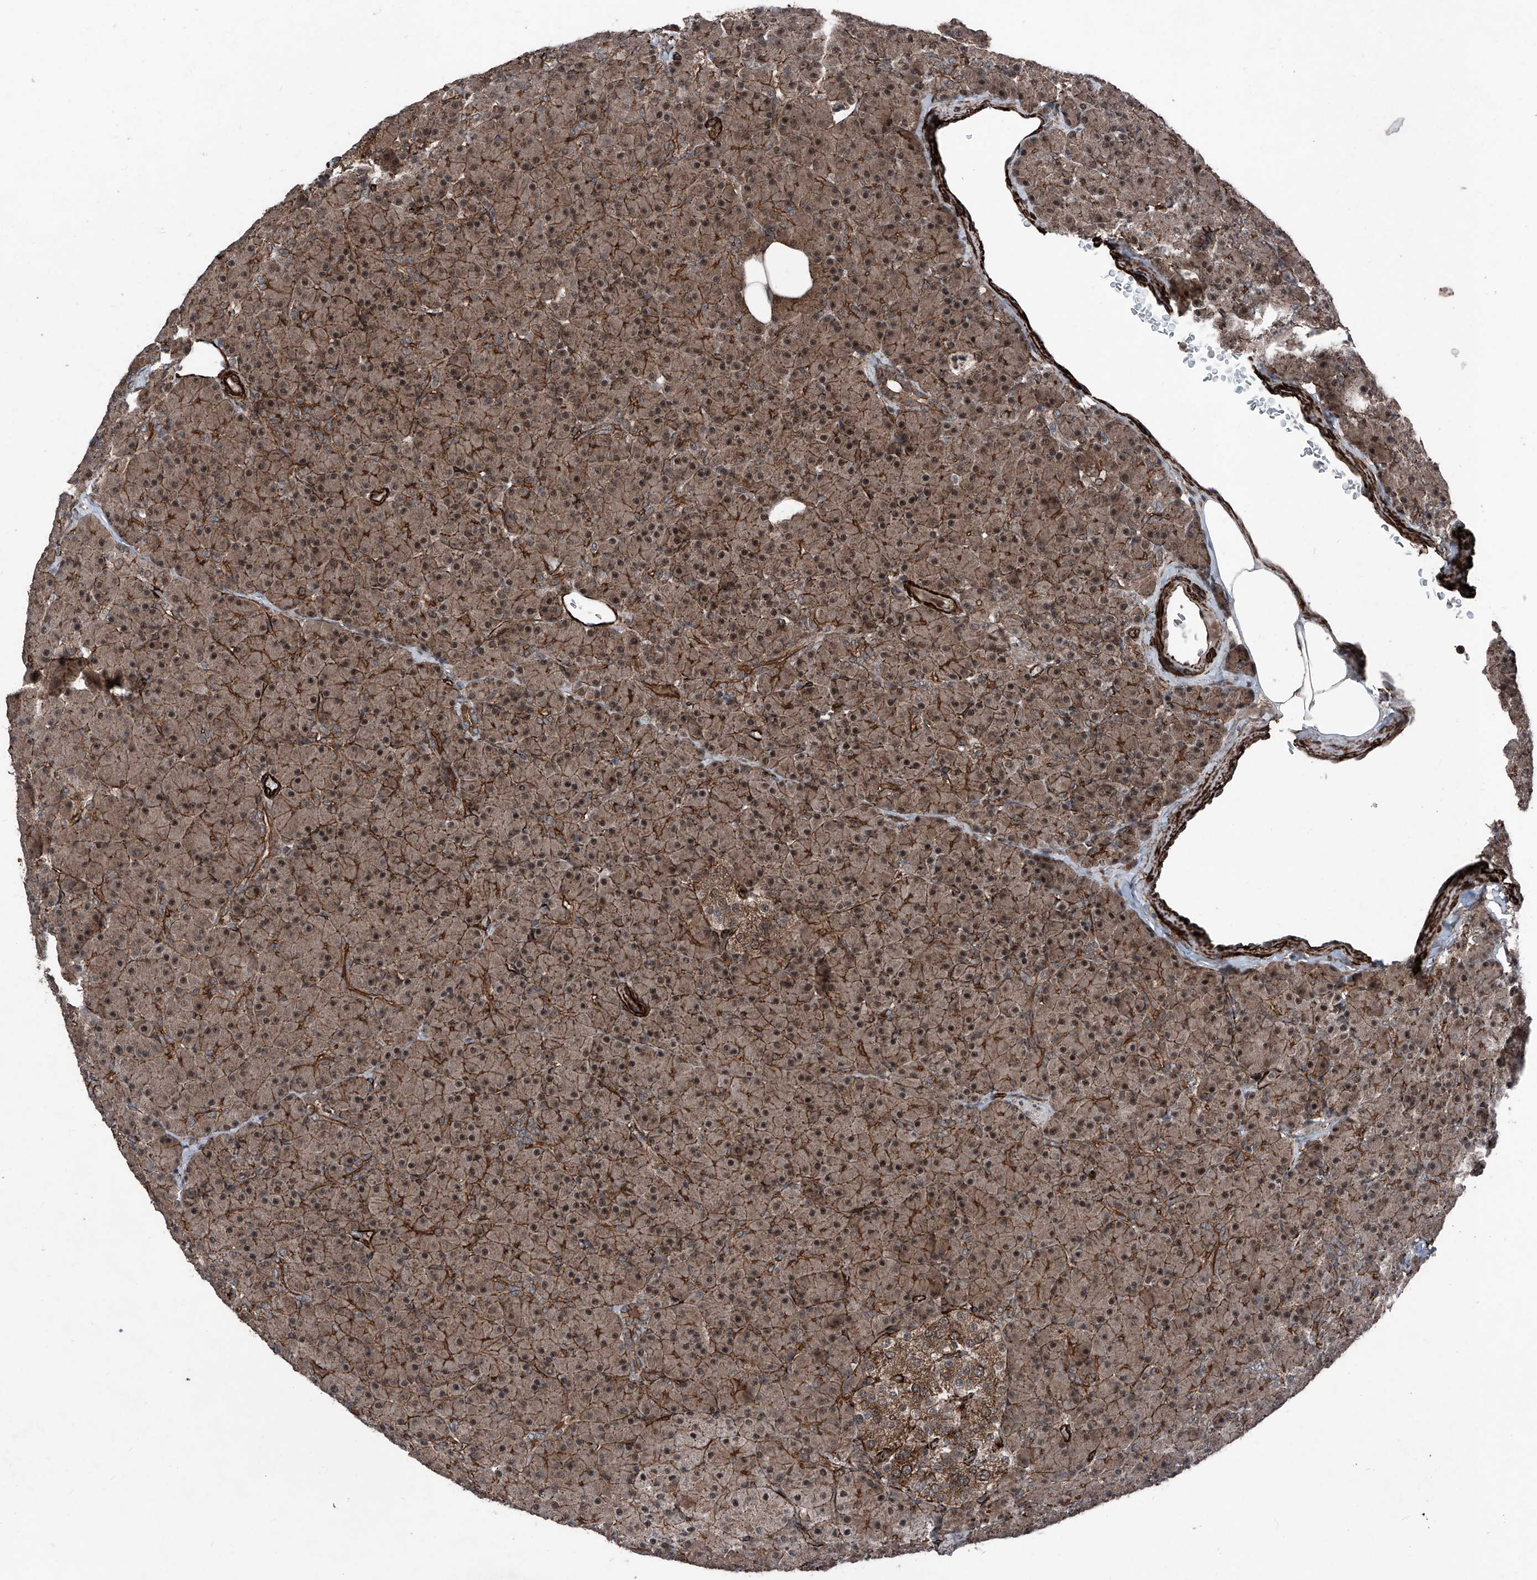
{"staining": {"intensity": "moderate", "quantity": ">75%", "location": "cytoplasmic/membranous,nuclear"}, "tissue": "pancreas", "cell_type": "Exocrine glandular cells", "image_type": "normal", "snomed": [{"axis": "morphology", "description": "Normal tissue, NOS"}, {"axis": "topography", "description": "Pancreas"}], "caption": "Protein staining of benign pancreas reveals moderate cytoplasmic/membranous,nuclear positivity in about >75% of exocrine glandular cells.", "gene": "COA7", "patient": {"sex": "female", "age": 43}}